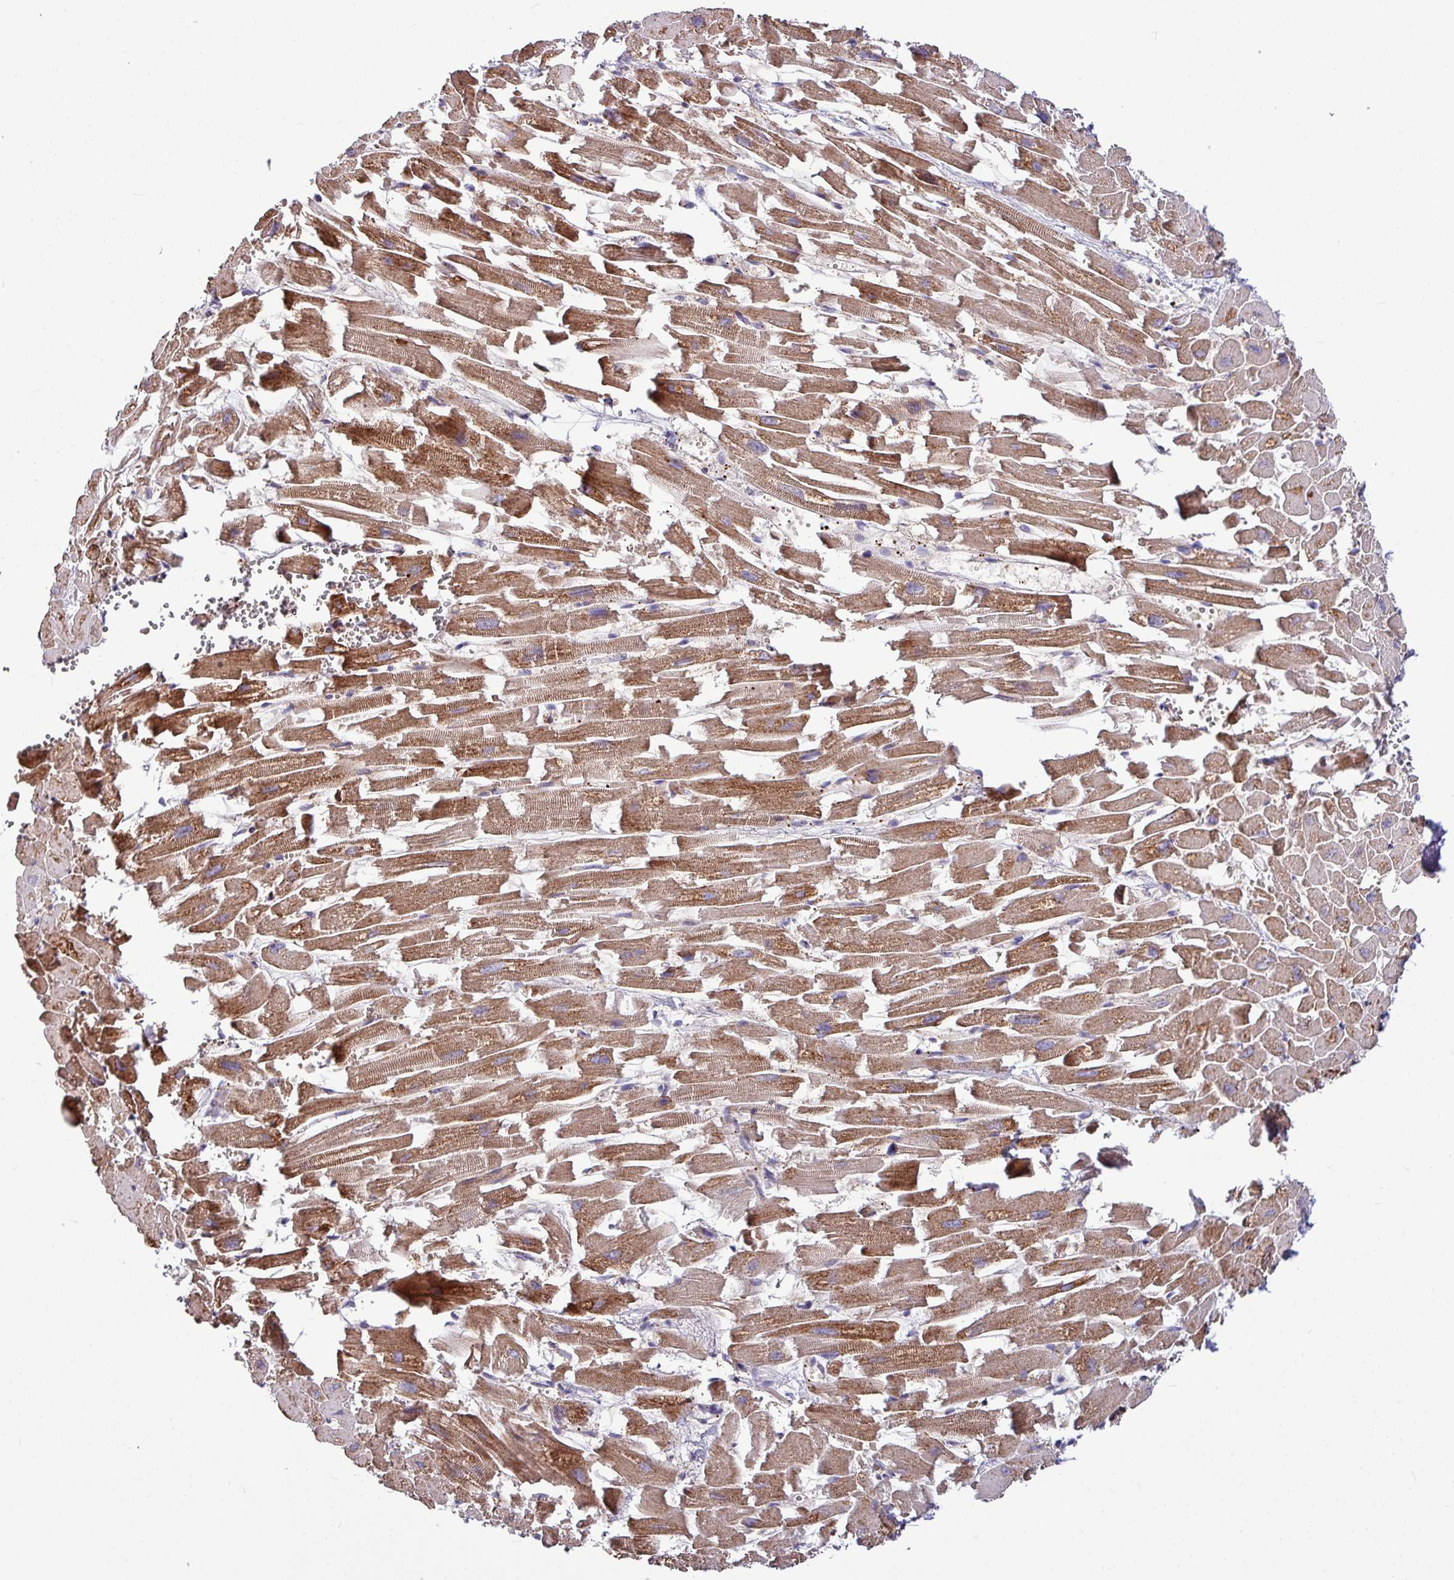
{"staining": {"intensity": "moderate", "quantity": ">75%", "location": "cytoplasmic/membranous"}, "tissue": "heart muscle", "cell_type": "Cardiomyocytes", "image_type": "normal", "snomed": [{"axis": "morphology", "description": "Normal tissue, NOS"}, {"axis": "topography", "description": "Heart"}], "caption": "DAB (3,3'-diaminobenzidine) immunohistochemical staining of unremarkable human heart muscle displays moderate cytoplasmic/membranous protein positivity in approximately >75% of cardiomyocytes. (Brightfield microscopy of DAB IHC at high magnification).", "gene": "LSM12", "patient": {"sex": "female", "age": 64}}